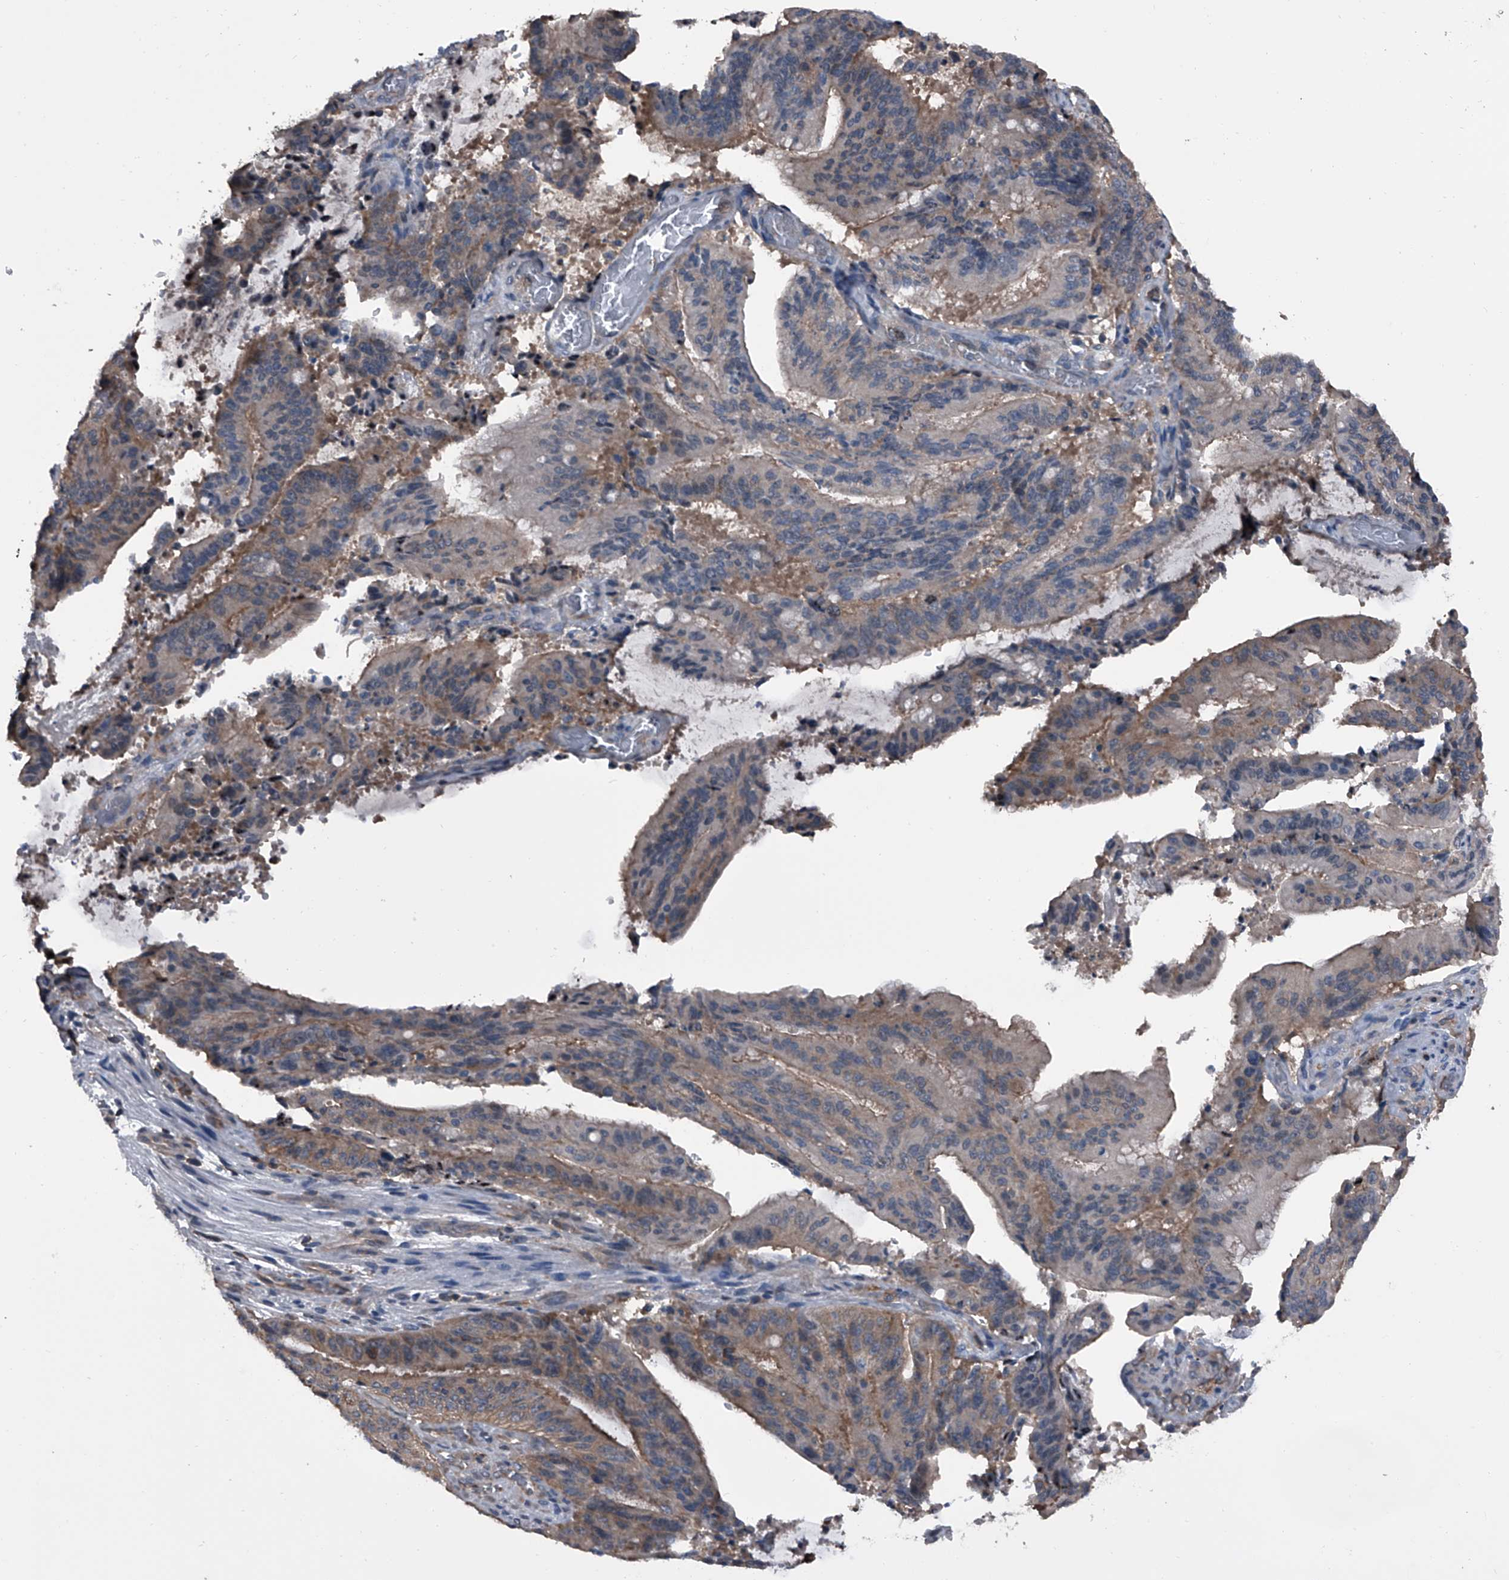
{"staining": {"intensity": "moderate", "quantity": "<25%", "location": "cytoplasmic/membranous"}, "tissue": "liver cancer", "cell_type": "Tumor cells", "image_type": "cancer", "snomed": [{"axis": "morphology", "description": "Normal tissue, NOS"}, {"axis": "morphology", "description": "Cholangiocarcinoma"}, {"axis": "topography", "description": "Liver"}, {"axis": "topography", "description": "Peripheral nerve tissue"}], "caption": "High-power microscopy captured an IHC photomicrograph of cholangiocarcinoma (liver), revealing moderate cytoplasmic/membranous positivity in about <25% of tumor cells.", "gene": "PIP5K1A", "patient": {"sex": "female", "age": 73}}